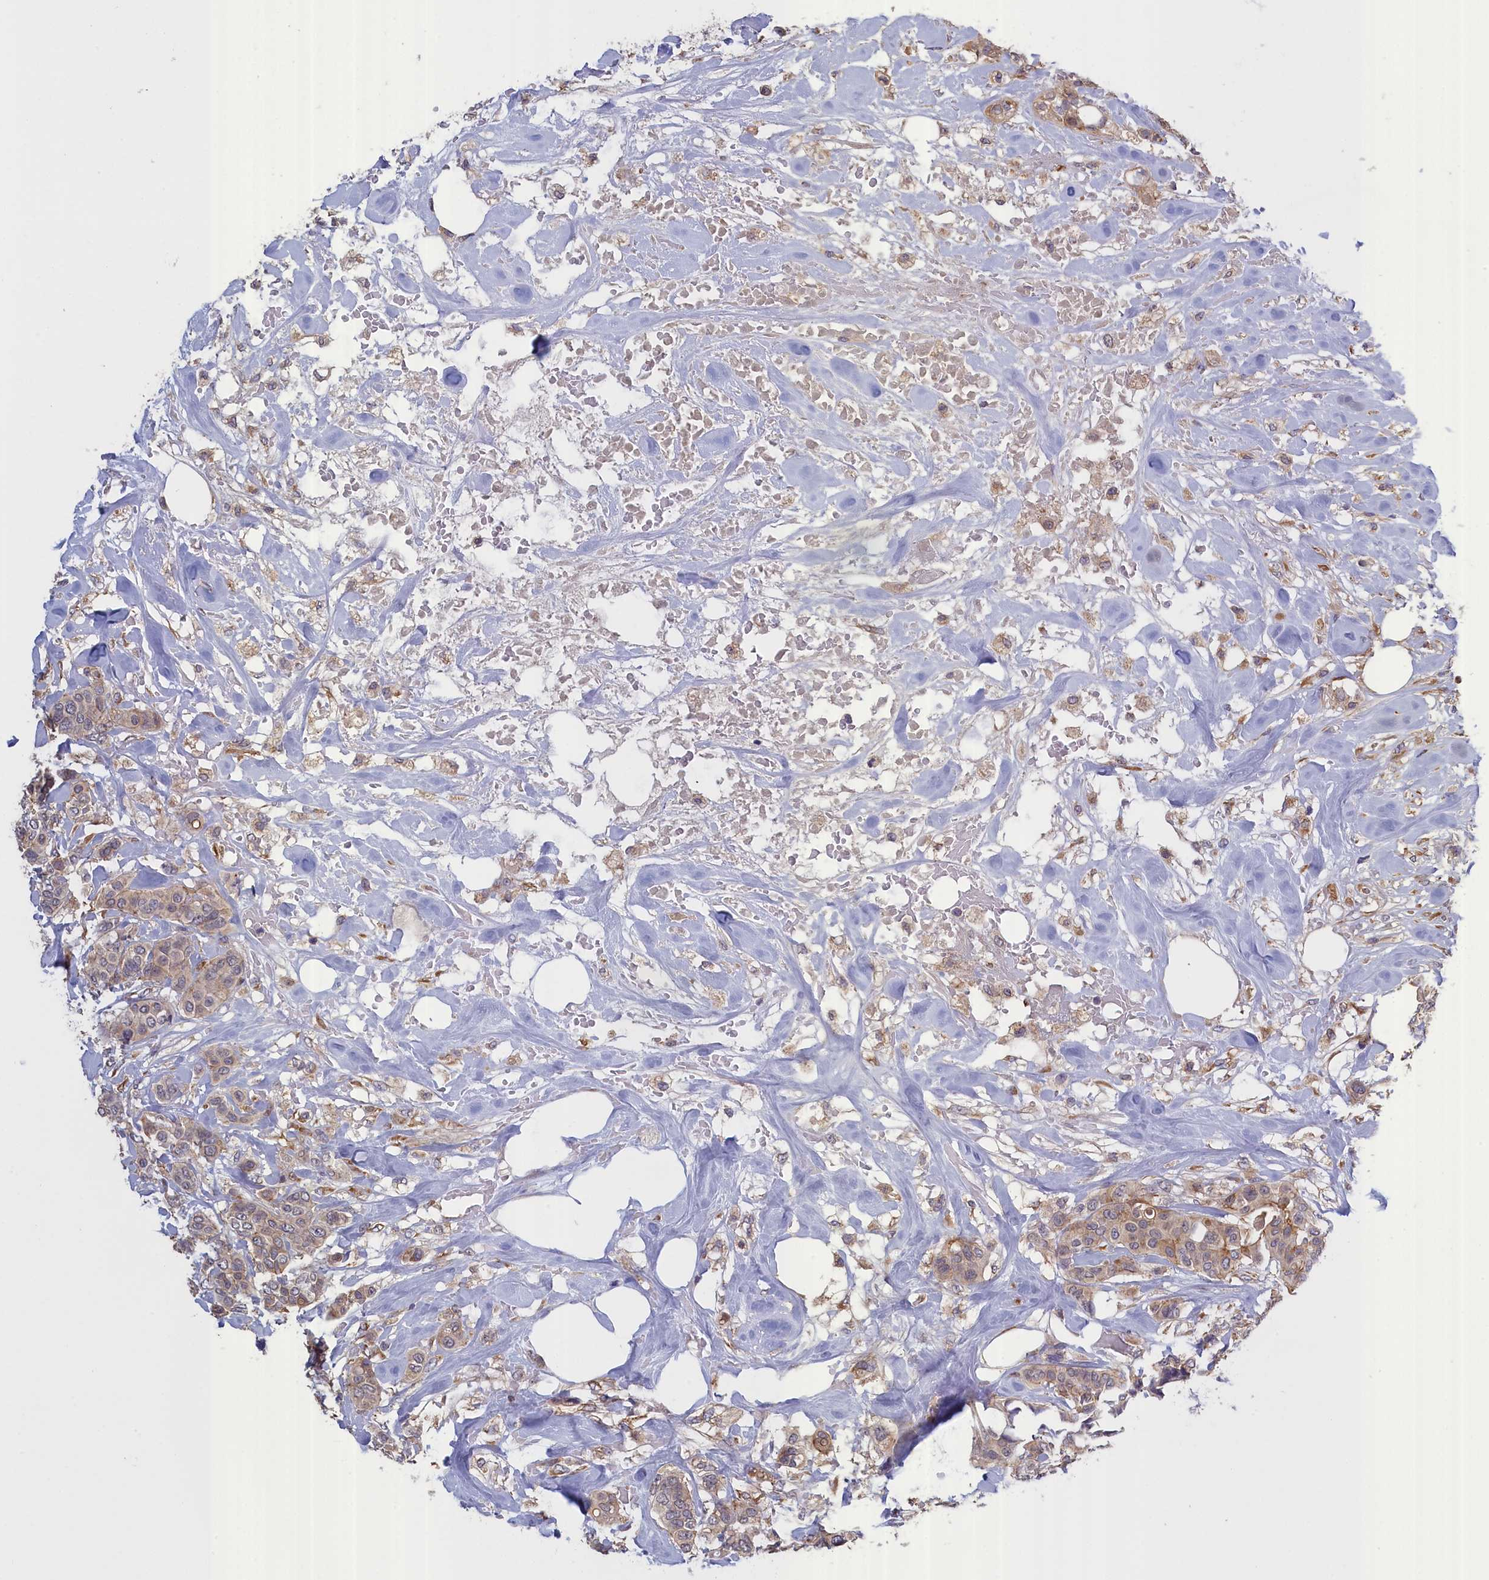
{"staining": {"intensity": "weak", "quantity": "25%-75%", "location": "cytoplasmic/membranous"}, "tissue": "breast cancer", "cell_type": "Tumor cells", "image_type": "cancer", "snomed": [{"axis": "morphology", "description": "Lobular carcinoma"}, {"axis": "topography", "description": "Breast"}], "caption": "A brown stain shows weak cytoplasmic/membranous expression of a protein in breast lobular carcinoma tumor cells.", "gene": "COL19A1", "patient": {"sex": "female", "age": 51}}